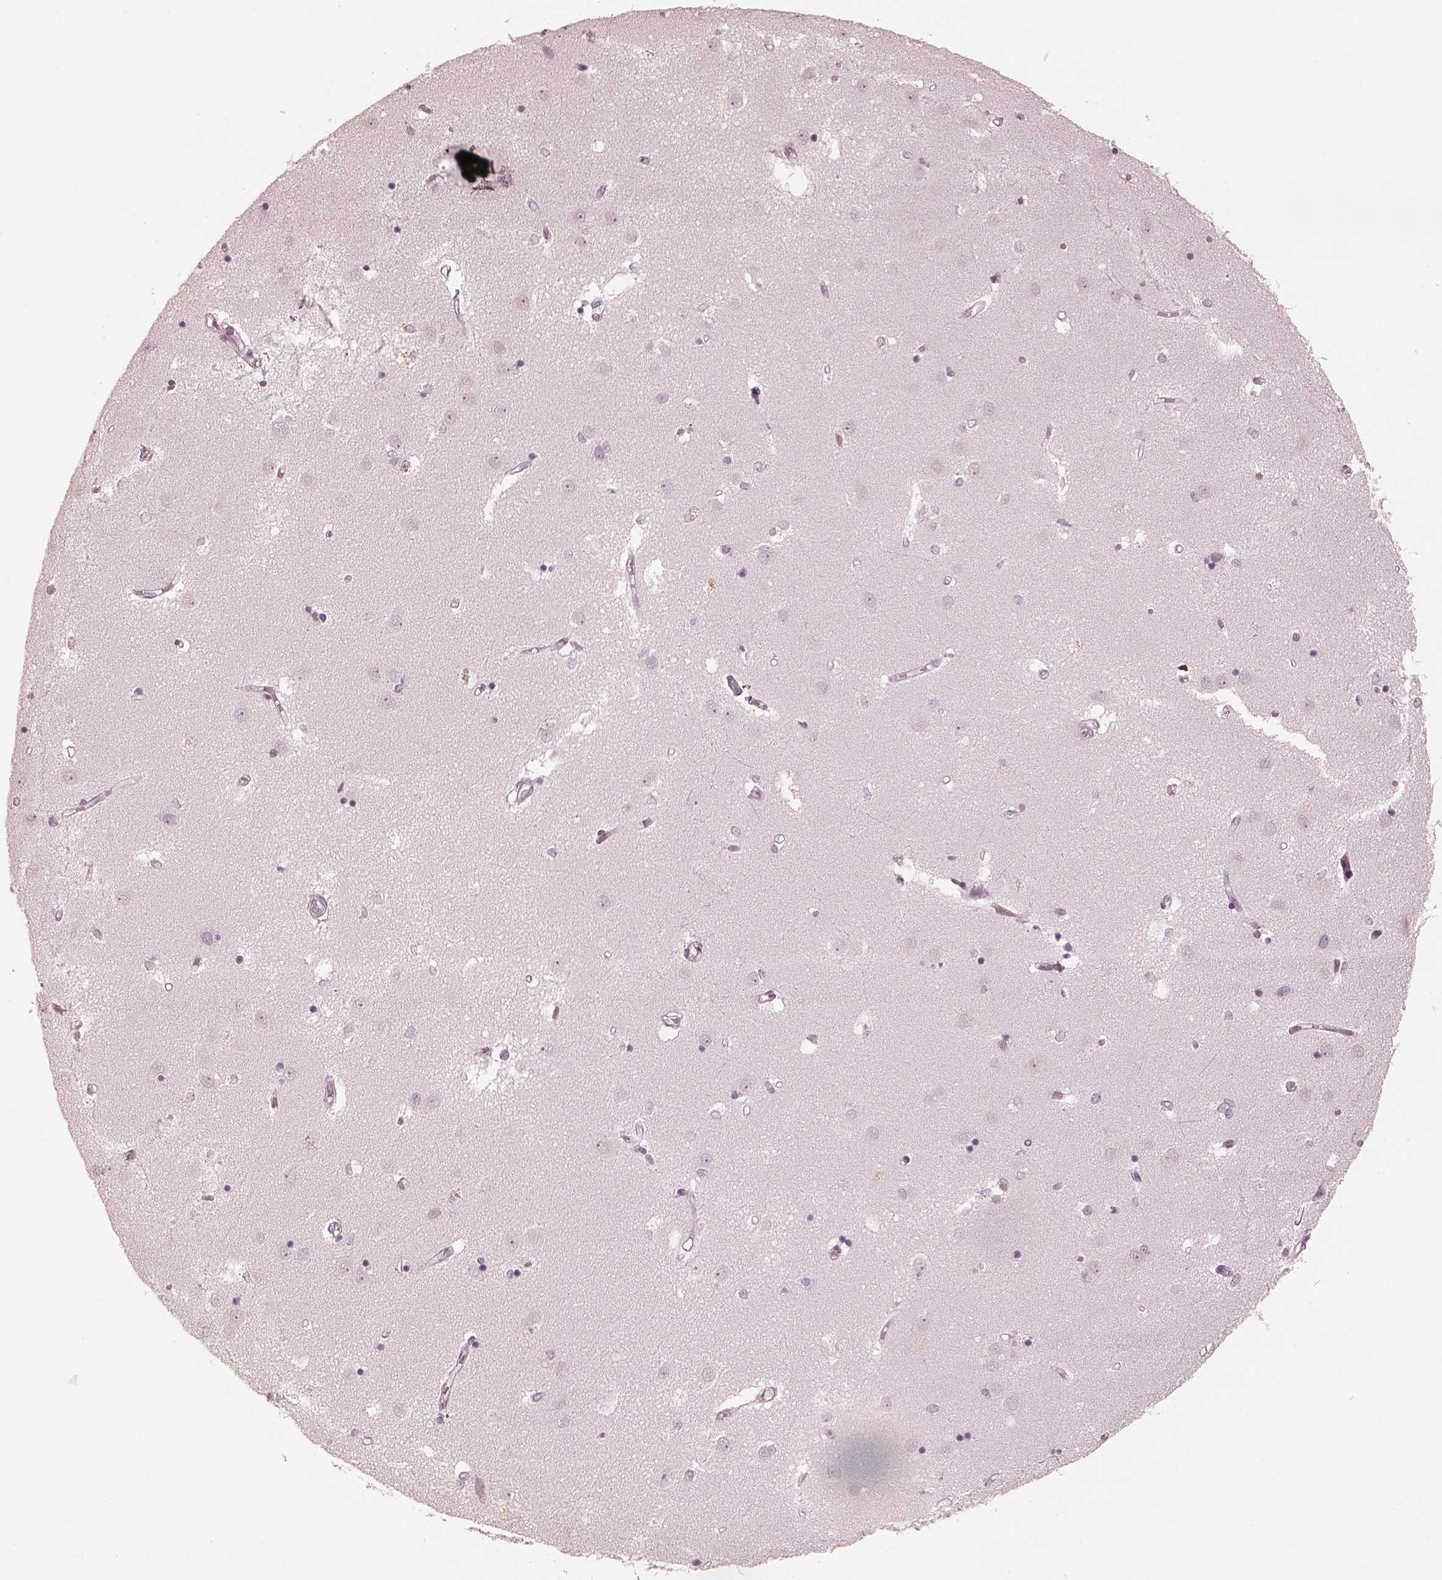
{"staining": {"intensity": "negative", "quantity": "none", "location": "none"}, "tissue": "caudate", "cell_type": "Glial cells", "image_type": "normal", "snomed": [{"axis": "morphology", "description": "Normal tissue, NOS"}, {"axis": "topography", "description": "Lateral ventricle wall"}], "caption": "Immunohistochemistry (IHC) of normal human caudate demonstrates no positivity in glial cells. (Brightfield microscopy of DAB (3,3'-diaminobenzidine) immunohistochemistry (IHC) at high magnification).", "gene": "CALR3", "patient": {"sex": "male", "age": 54}}